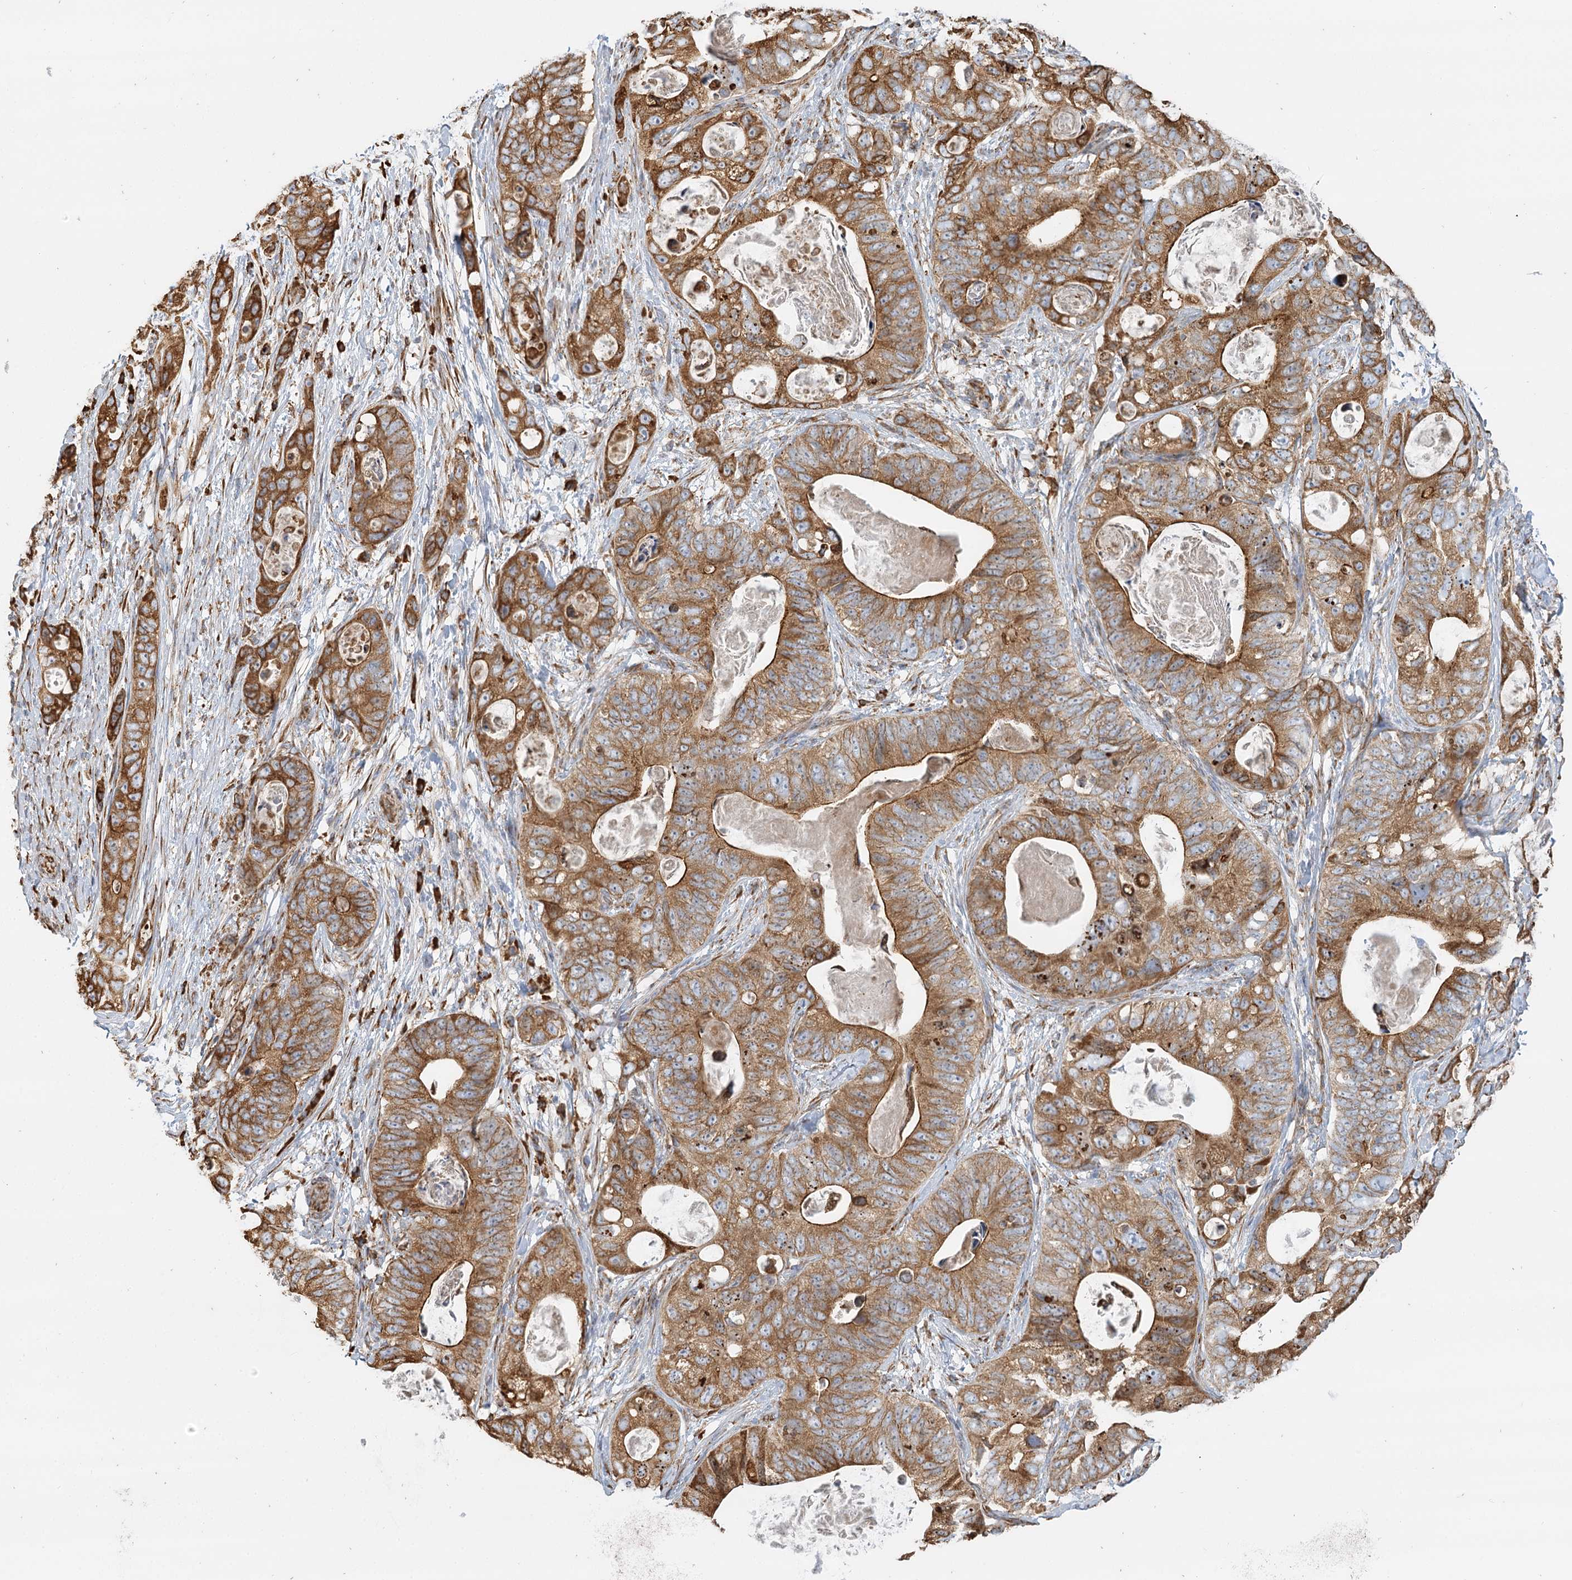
{"staining": {"intensity": "moderate", "quantity": ">75%", "location": "cytoplasmic/membranous"}, "tissue": "stomach cancer", "cell_type": "Tumor cells", "image_type": "cancer", "snomed": [{"axis": "morphology", "description": "Adenocarcinoma, NOS"}, {"axis": "topography", "description": "Stomach"}], "caption": "A high-resolution micrograph shows immunohistochemistry (IHC) staining of stomach cancer (adenocarcinoma), which shows moderate cytoplasmic/membranous positivity in about >75% of tumor cells.", "gene": "TAS1R1", "patient": {"sex": "female", "age": 89}}